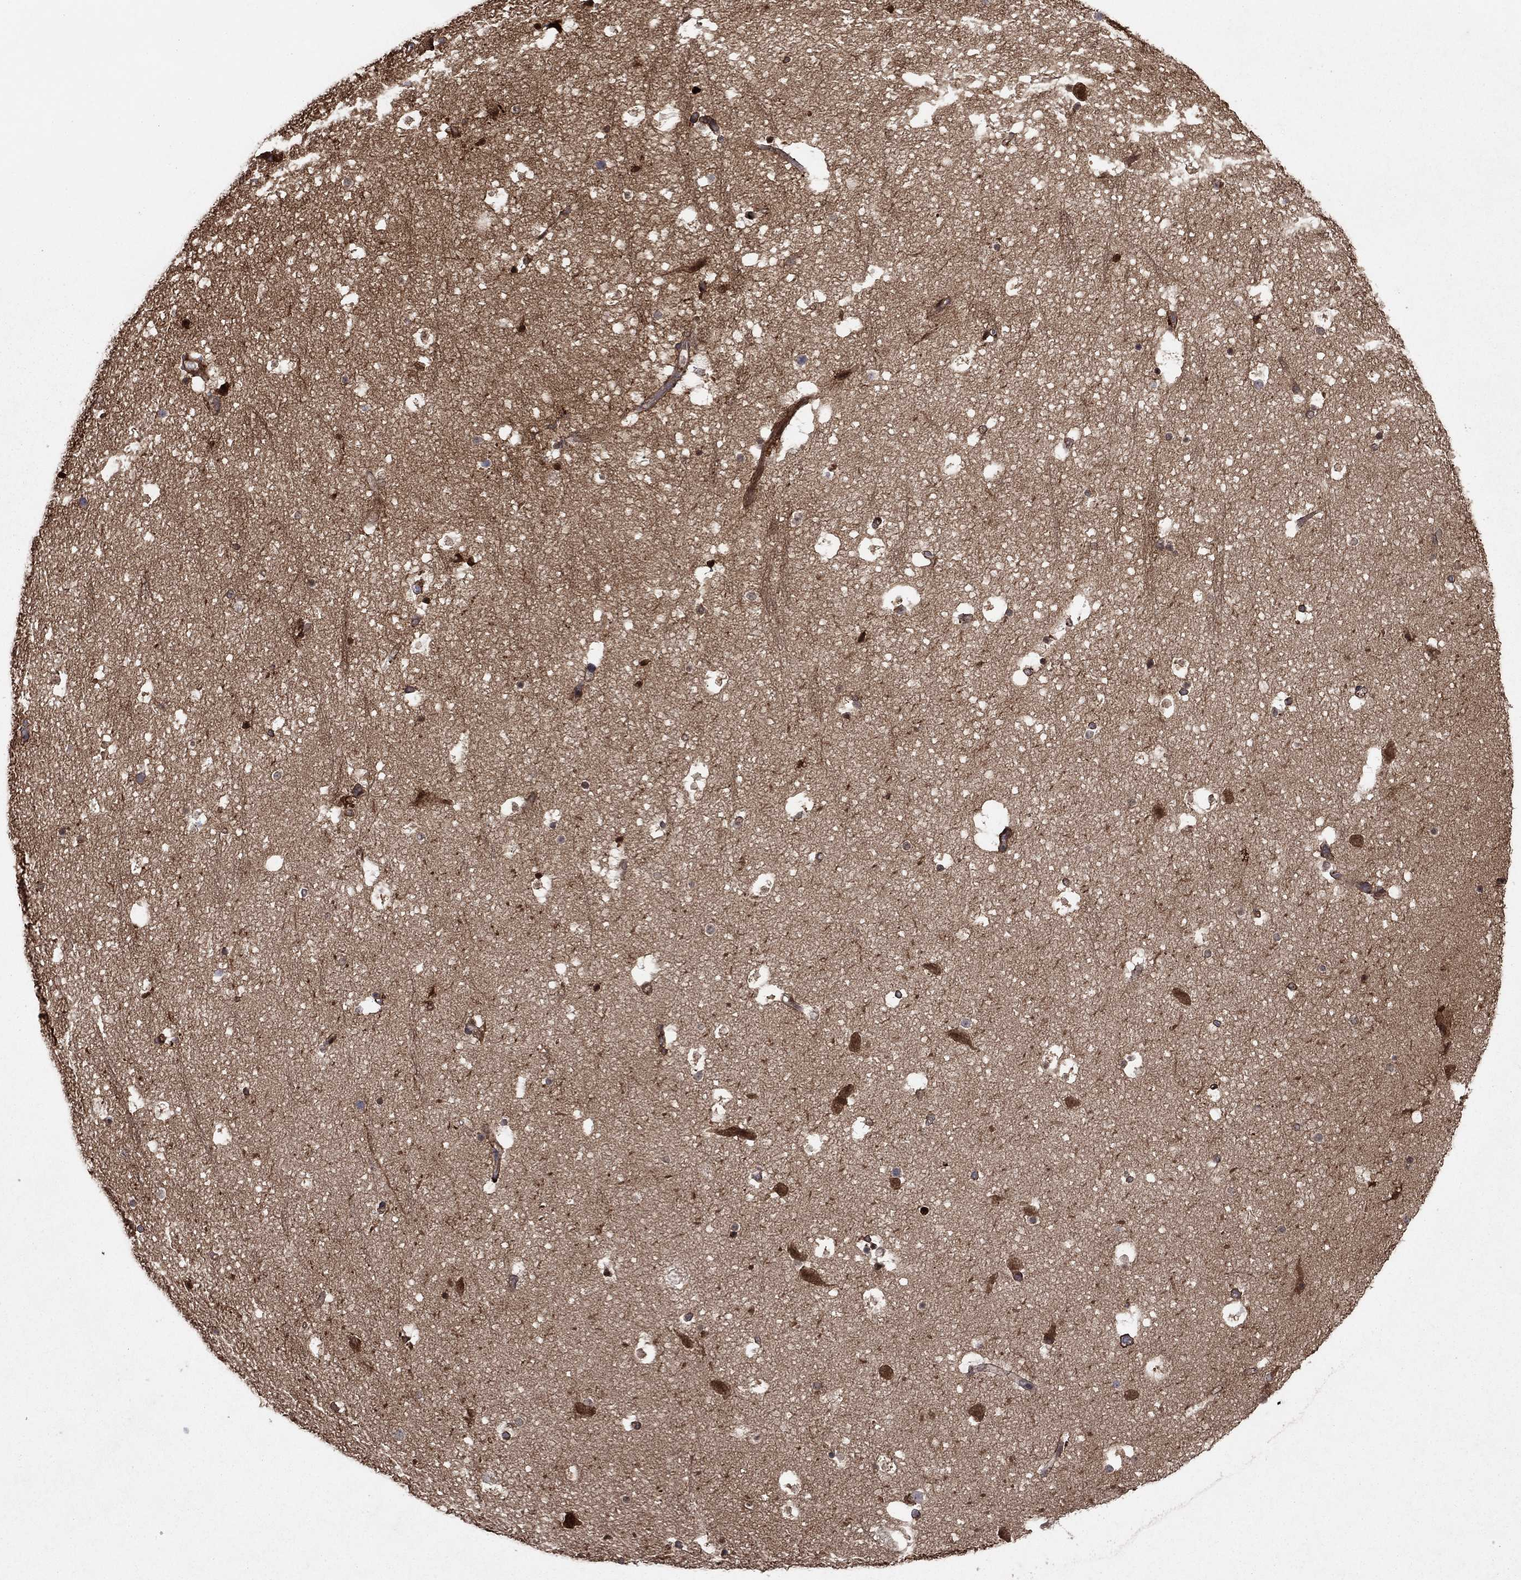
{"staining": {"intensity": "strong", "quantity": "<25%", "location": "cytoplasmic/membranous,nuclear"}, "tissue": "hippocampus", "cell_type": "Glial cells", "image_type": "normal", "snomed": [{"axis": "morphology", "description": "Normal tissue, NOS"}, {"axis": "topography", "description": "Hippocampus"}], "caption": "Glial cells display strong cytoplasmic/membranous,nuclear staining in approximately <25% of cells in unremarkable hippocampus.", "gene": "PTGDS", "patient": {"sex": "male", "age": 51}}